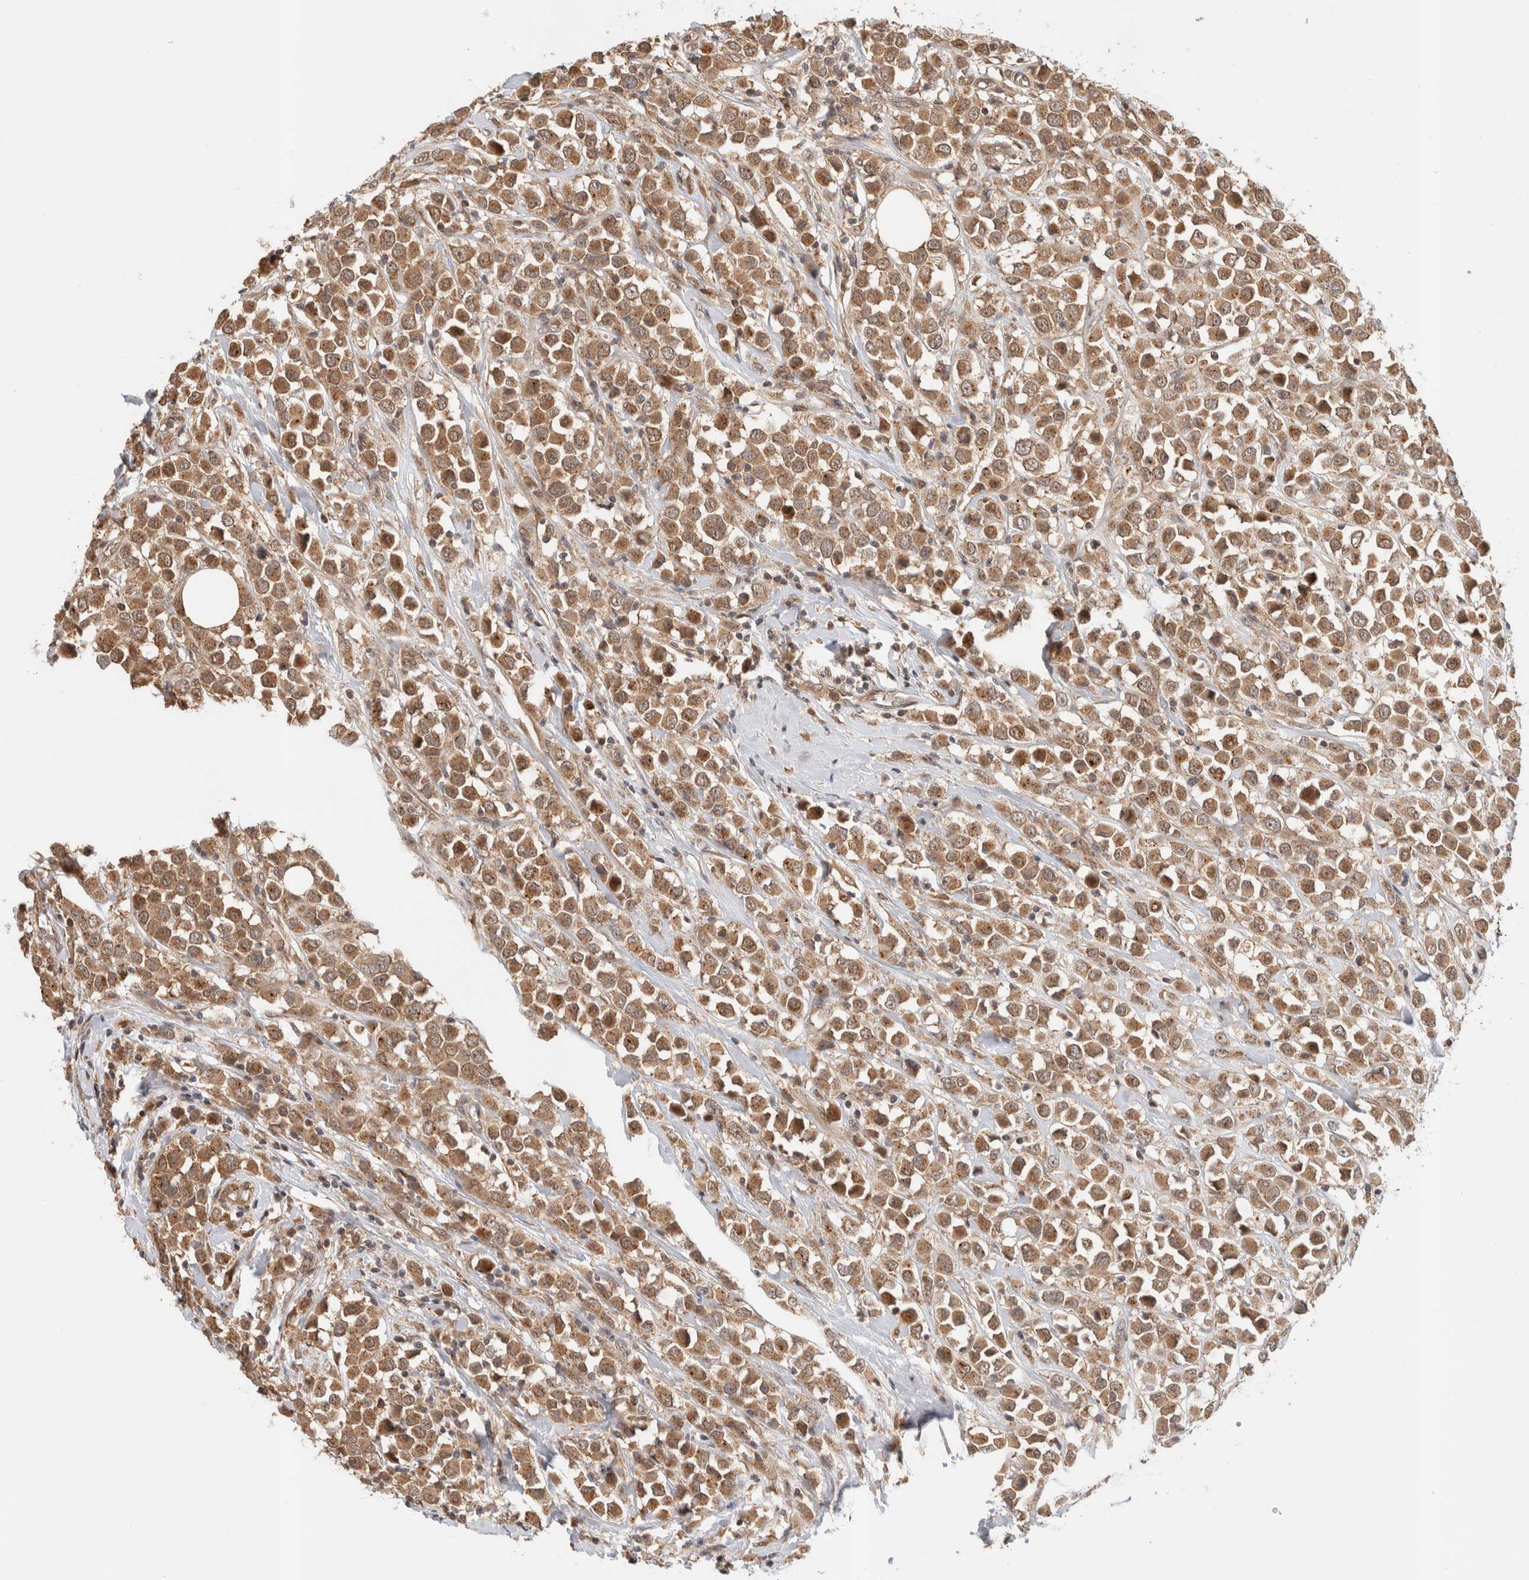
{"staining": {"intensity": "moderate", "quantity": ">75%", "location": "cytoplasmic/membranous"}, "tissue": "breast cancer", "cell_type": "Tumor cells", "image_type": "cancer", "snomed": [{"axis": "morphology", "description": "Duct carcinoma"}, {"axis": "topography", "description": "Breast"}], "caption": "The micrograph displays staining of infiltrating ductal carcinoma (breast), revealing moderate cytoplasmic/membranous protein positivity (brown color) within tumor cells.", "gene": "OTUD6B", "patient": {"sex": "female", "age": 61}}